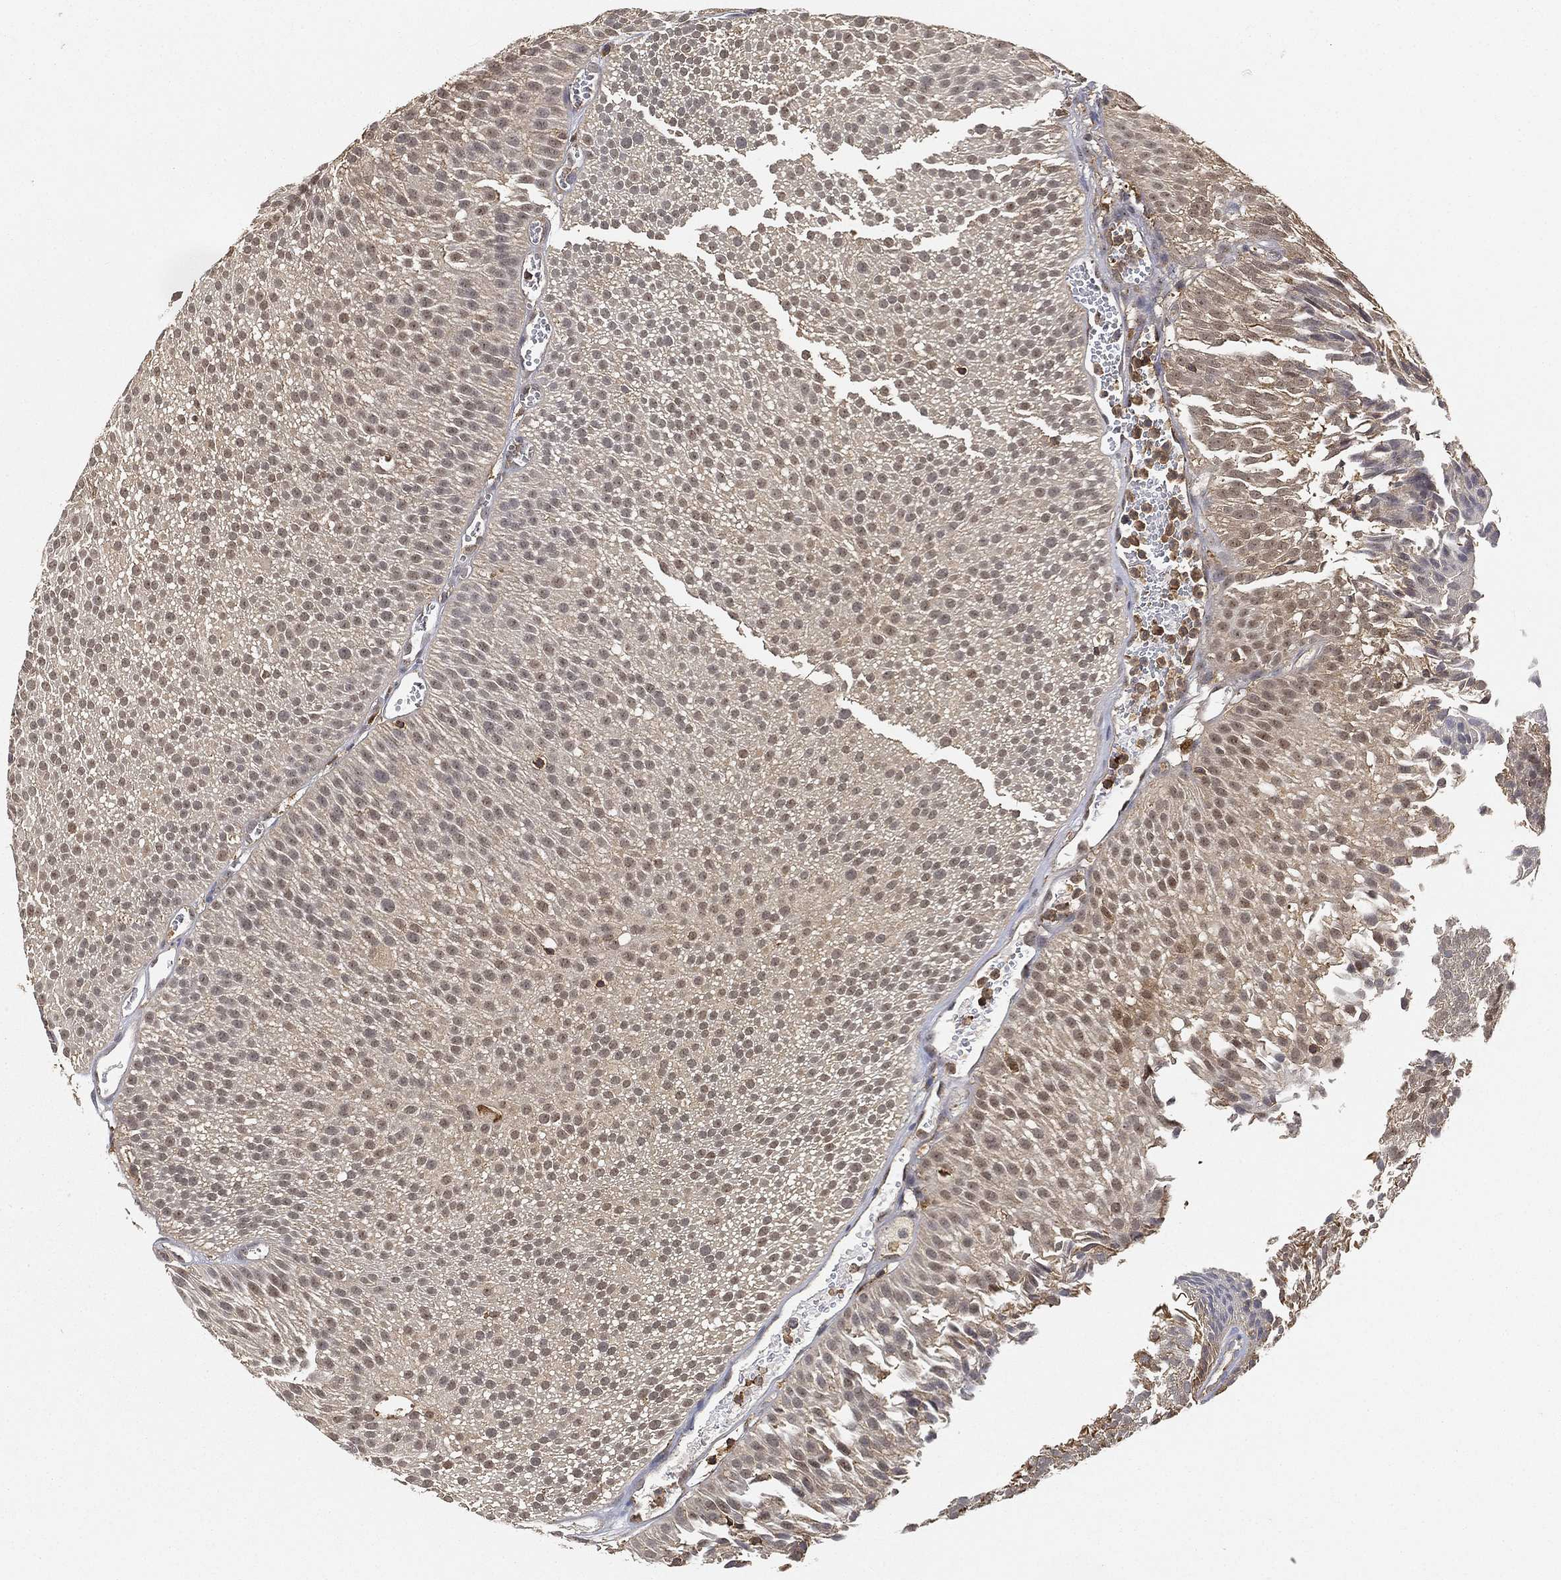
{"staining": {"intensity": "negative", "quantity": "none", "location": "none"}, "tissue": "urothelial cancer", "cell_type": "Tumor cells", "image_type": "cancer", "snomed": [{"axis": "morphology", "description": "Urothelial carcinoma, Low grade"}, {"axis": "topography", "description": "Urinary bladder"}], "caption": "DAB (3,3'-diaminobenzidine) immunohistochemical staining of human urothelial cancer displays no significant staining in tumor cells.", "gene": "CRYL1", "patient": {"sex": "male", "age": 65}}